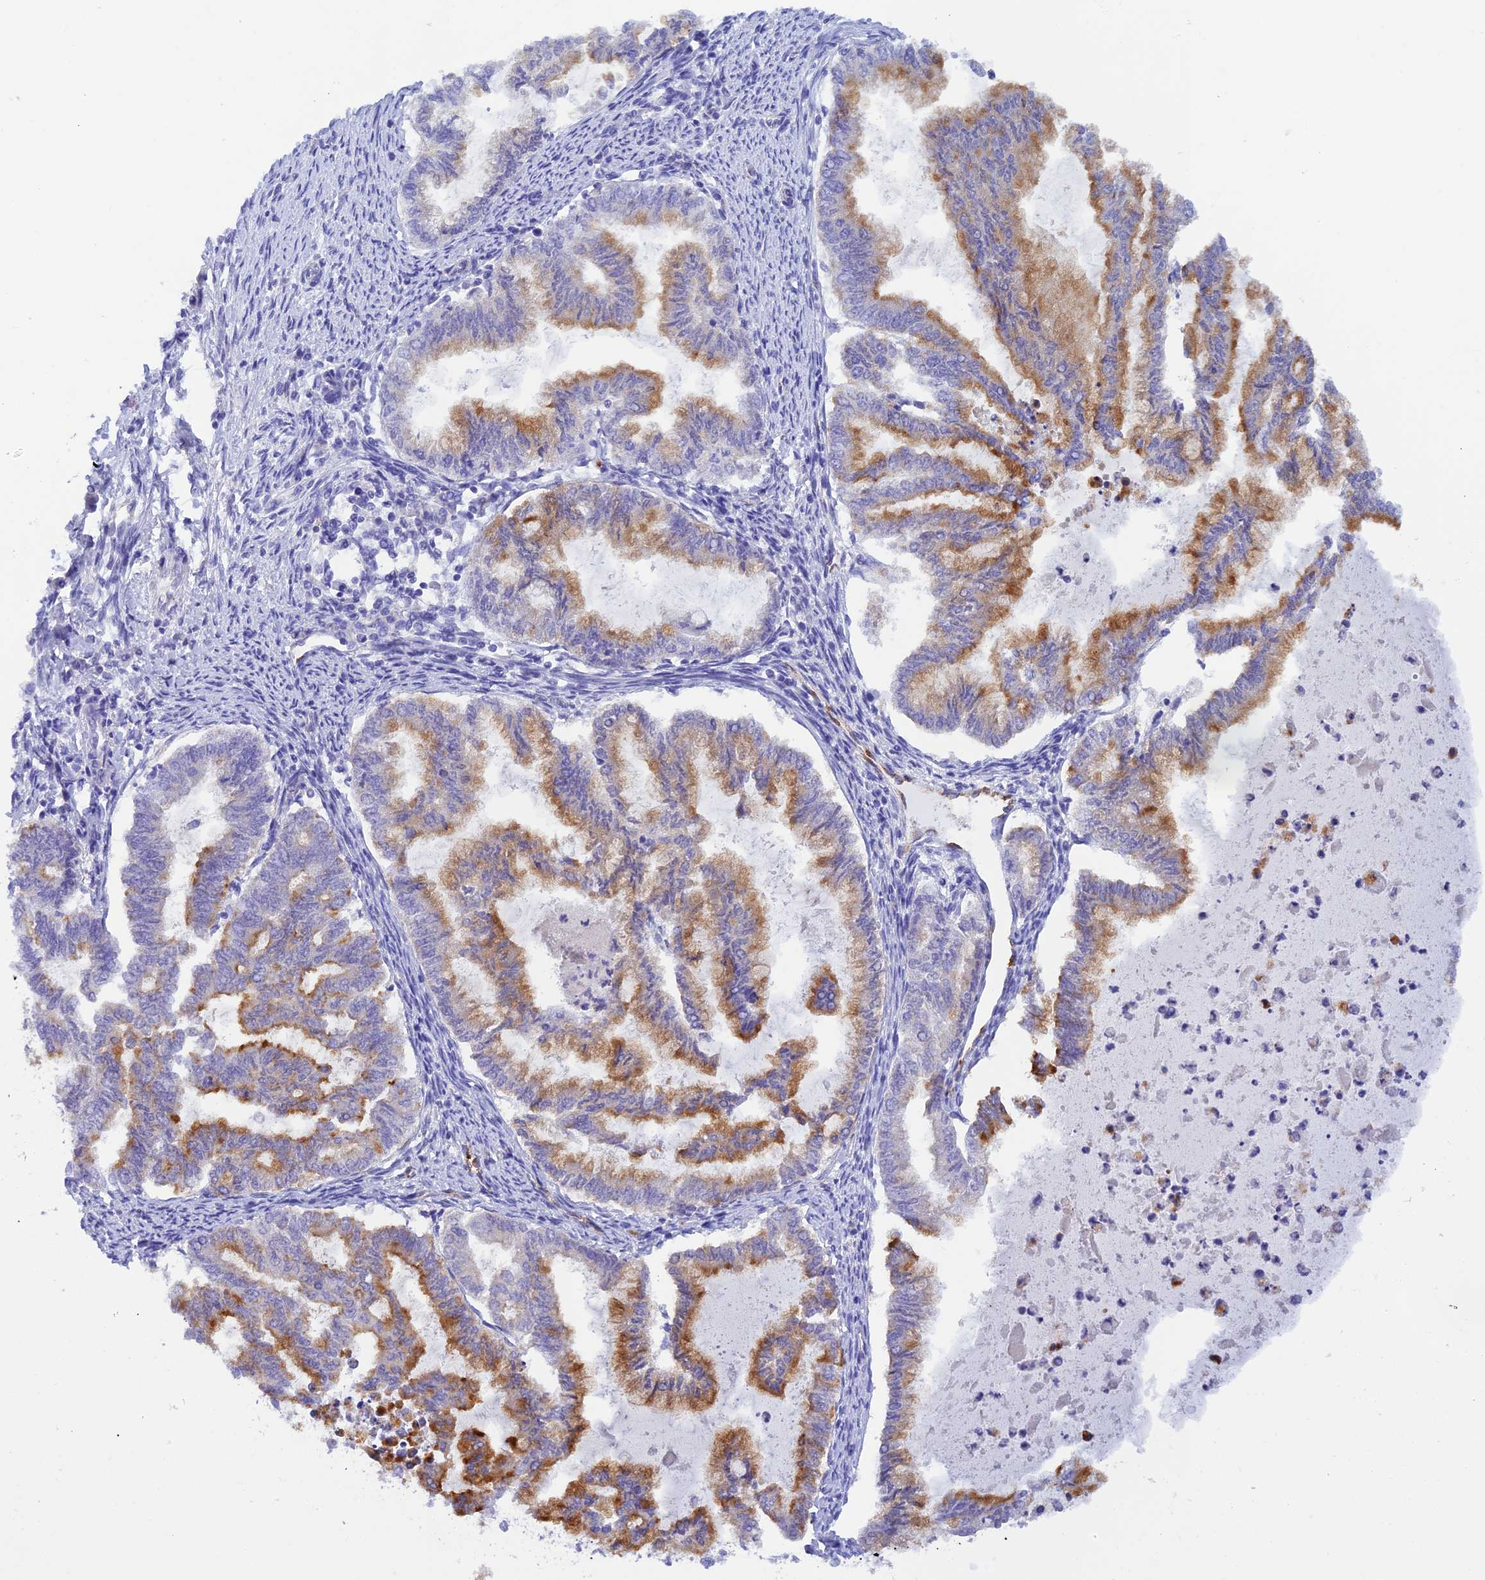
{"staining": {"intensity": "strong", "quantity": "25%-75%", "location": "cytoplasmic/membranous"}, "tissue": "endometrial cancer", "cell_type": "Tumor cells", "image_type": "cancer", "snomed": [{"axis": "morphology", "description": "Adenocarcinoma, NOS"}, {"axis": "topography", "description": "Endometrium"}], "caption": "Immunohistochemistry (IHC) image of human endometrial cancer (adenocarcinoma) stained for a protein (brown), which demonstrates high levels of strong cytoplasmic/membranous positivity in approximately 25%-75% of tumor cells.", "gene": "HDHD2", "patient": {"sex": "female", "age": 79}}